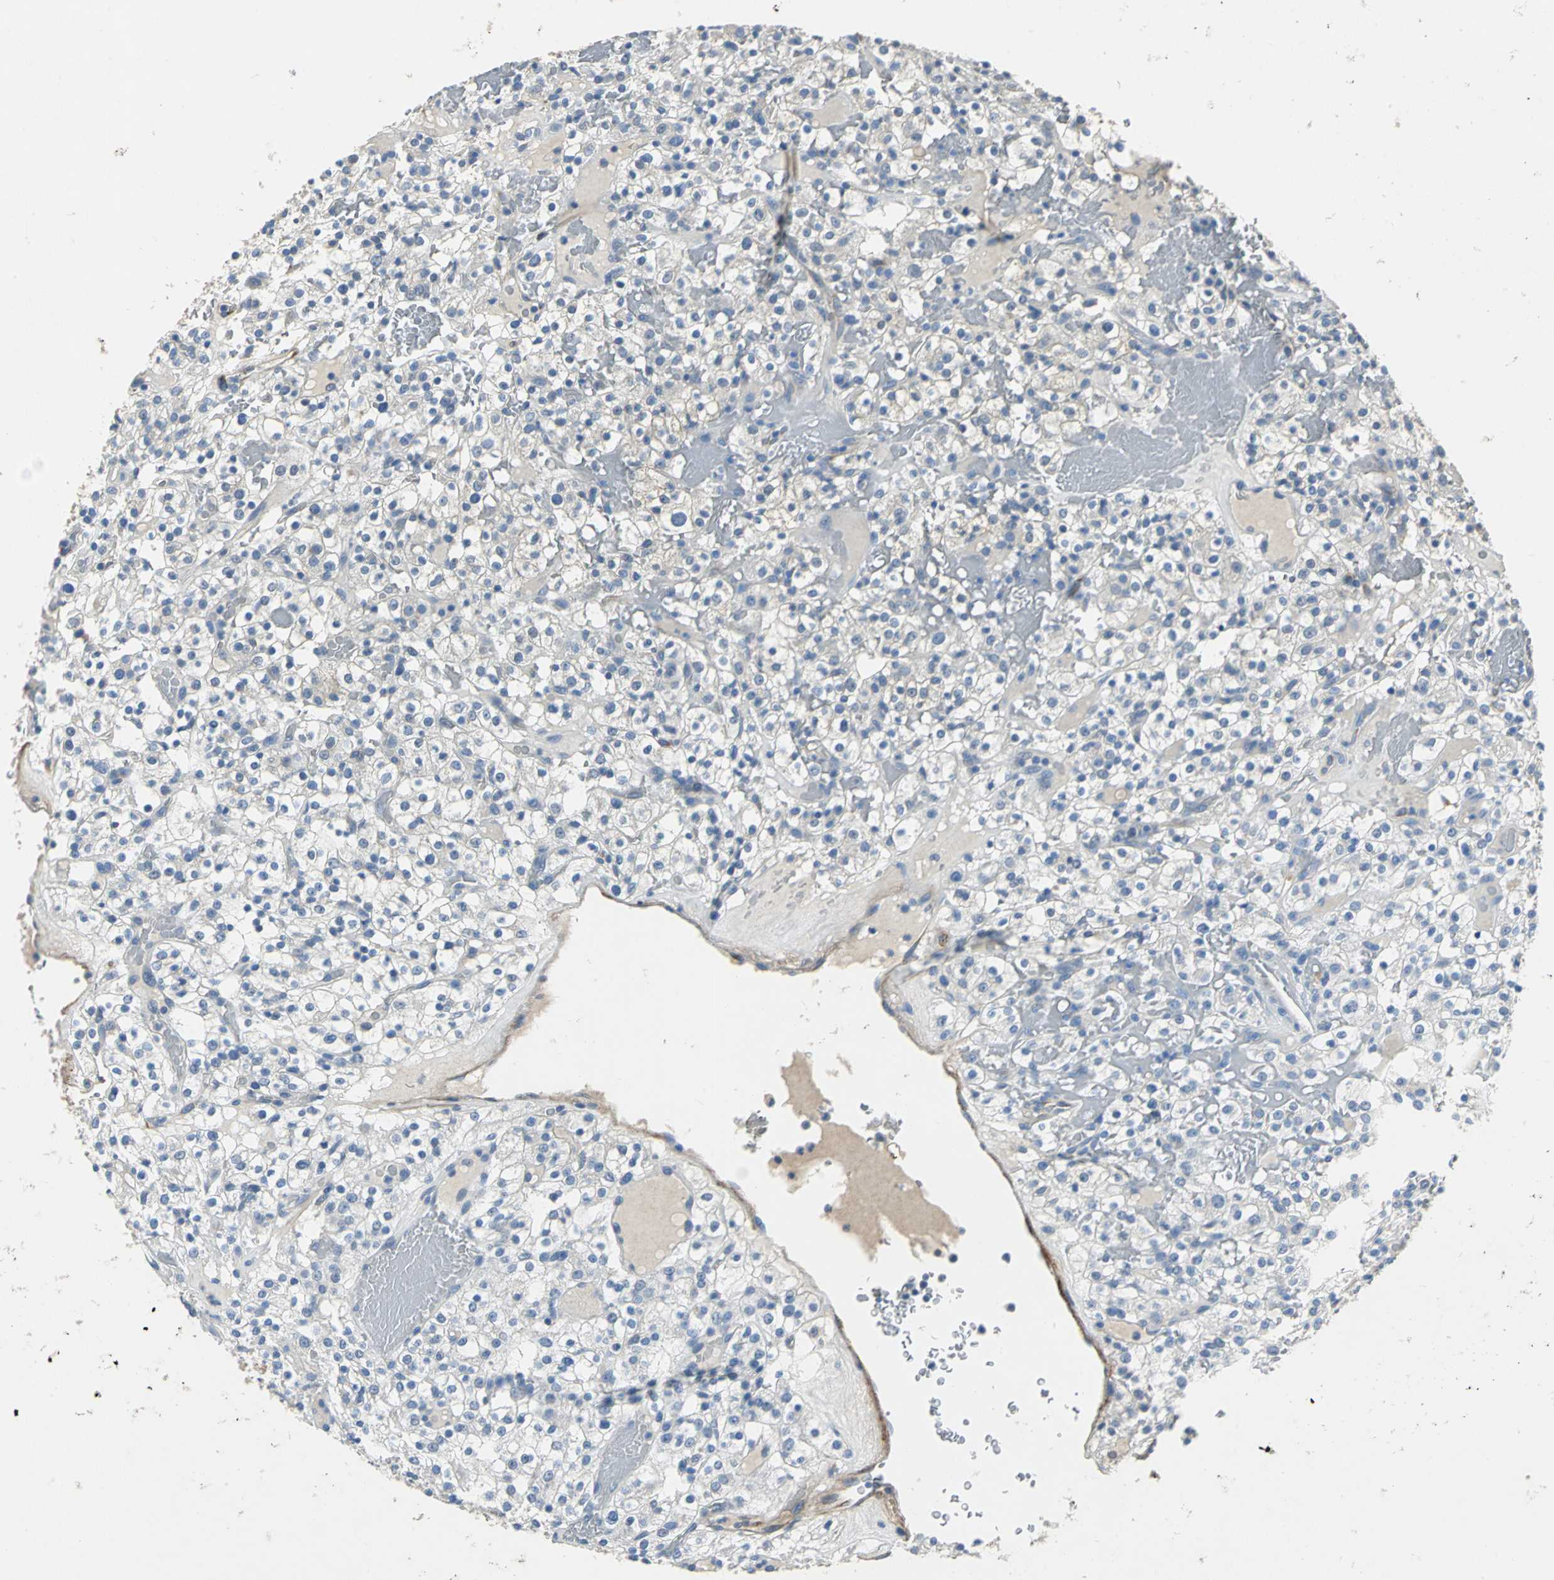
{"staining": {"intensity": "negative", "quantity": "none", "location": "none"}, "tissue": "renal cancer", "cell_type": "Tumor cells", "image_type": "cancer", "snomed": [{"axis": "morphology", "description": "Normal tissue, NOS"}, {"axis": "morphology", "description": "Adenocarcinoma, NOS"}, {"axis": "topography", "description": "Kidney"}], "caption": "An image of renal cancer stained for a protein shows no brown staining in tumor cells.", "gene": "EFNB3", "patient": {"sex": "female", "age": 72}}